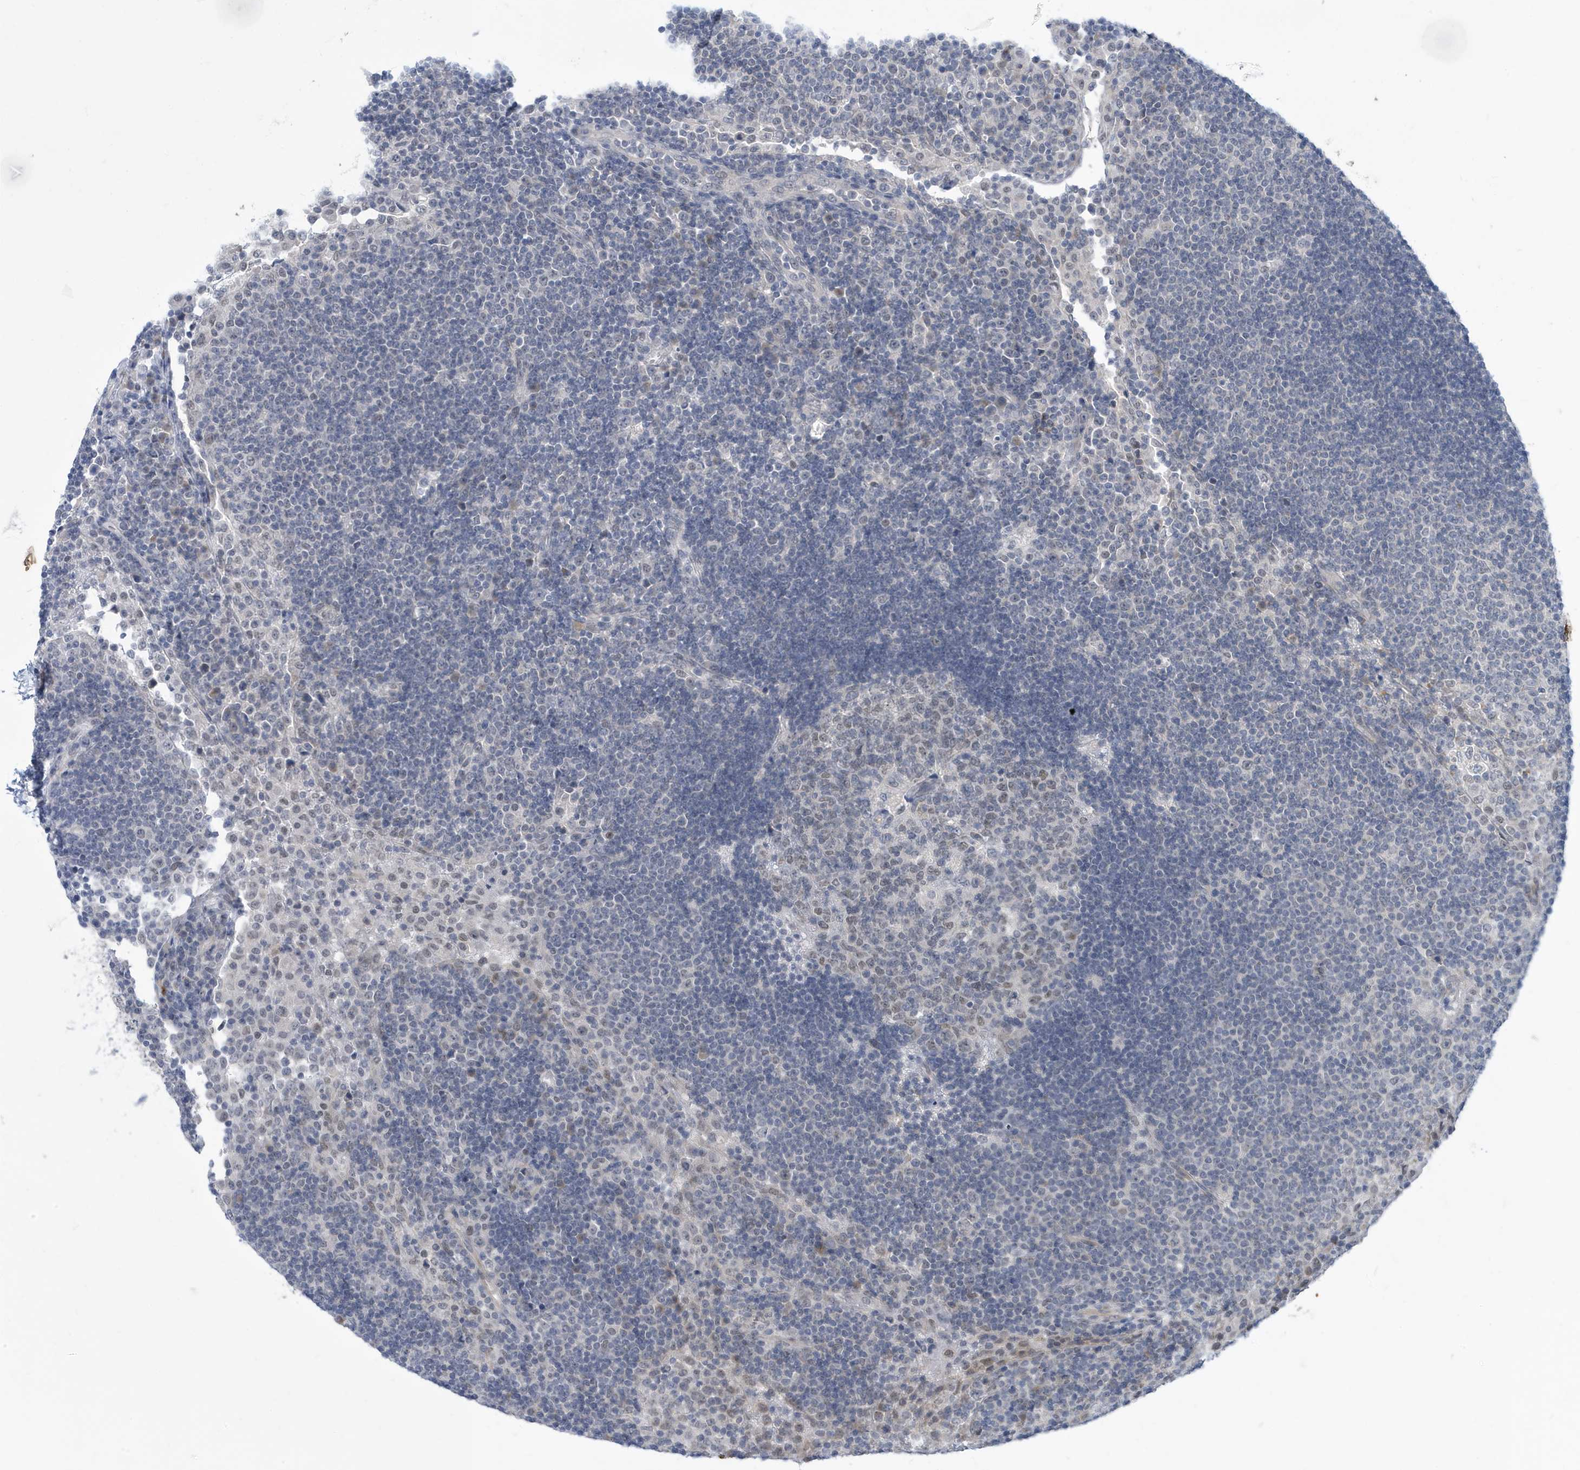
{"staining": {"intensity": "weak", "quantity": "<25%", "location": "nuclear"}, "tissue": "lymph node", "cell_type": "Germinal center cells", "image_type": "normal", "snomed": [{"axis": "morphology", "description": "Normal tissue, NOS"}, {"axis": "topography", "description": "Lymph node"}], "caption": "The IHC image has no significant positivity in germinal center cells of lymph node.", "gene": "ZNF654", "patient": {"sex": "female", "age": 53}}